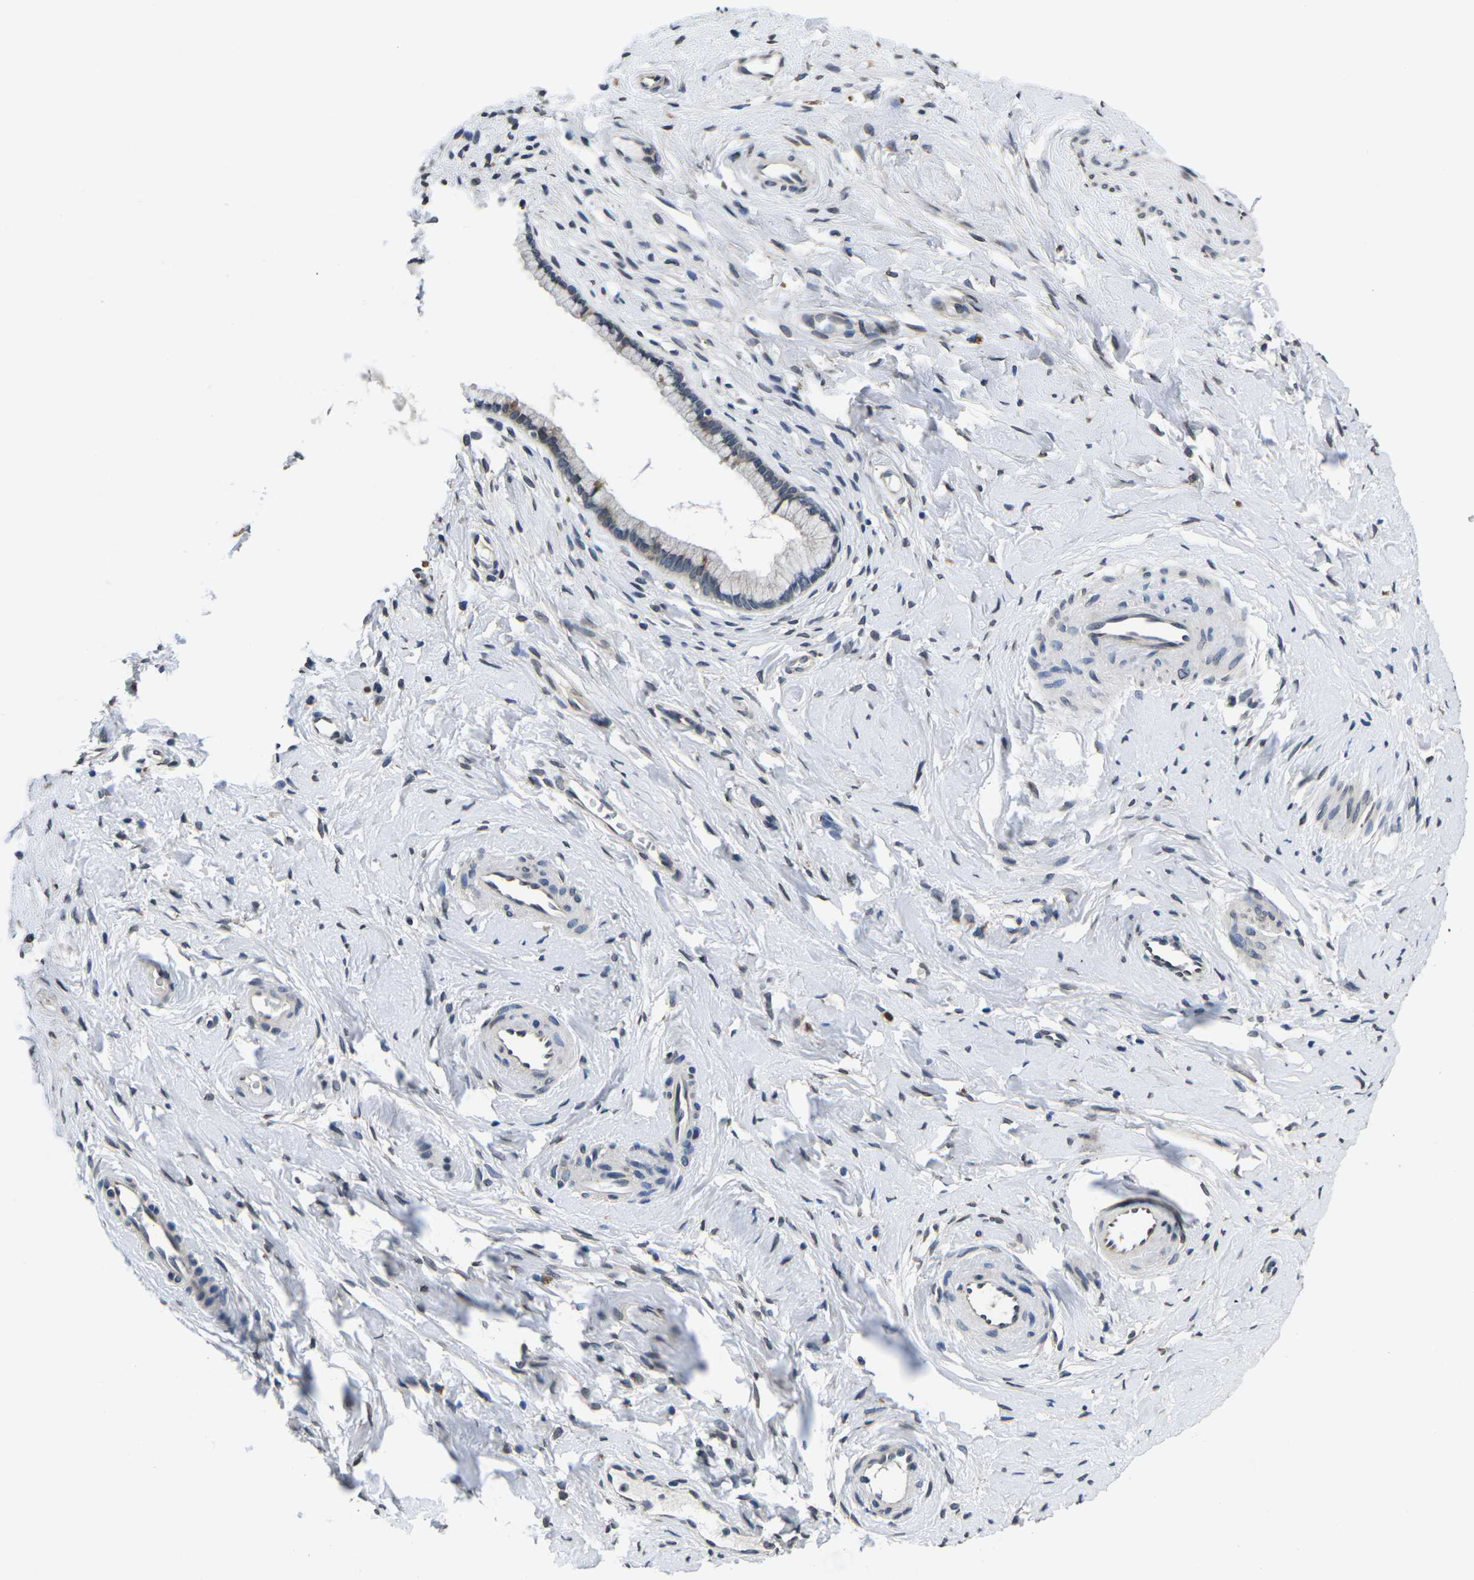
{"staining": {"intensity": "moderate", "quantity": "<25%", "location": "cytoplasmic/membranous"}, "tissue": "cervix", "cell_type": "Glandular cells", "image_type": "normal", "snomed": [{"axis": "morphology", "description": "Normal tissue, NOS"}, {"axis": "topography", "description": "Cervix"}], "caption": "Moderate cytoplasmic/membranous positivity is appreciated in approximately <25% of glandular cells in normal cervix. (DAB = brown stain, brightfield microscopy at high magnification).", "gene": "SNX10", "patient": {"sex": "female", "age": 65}}